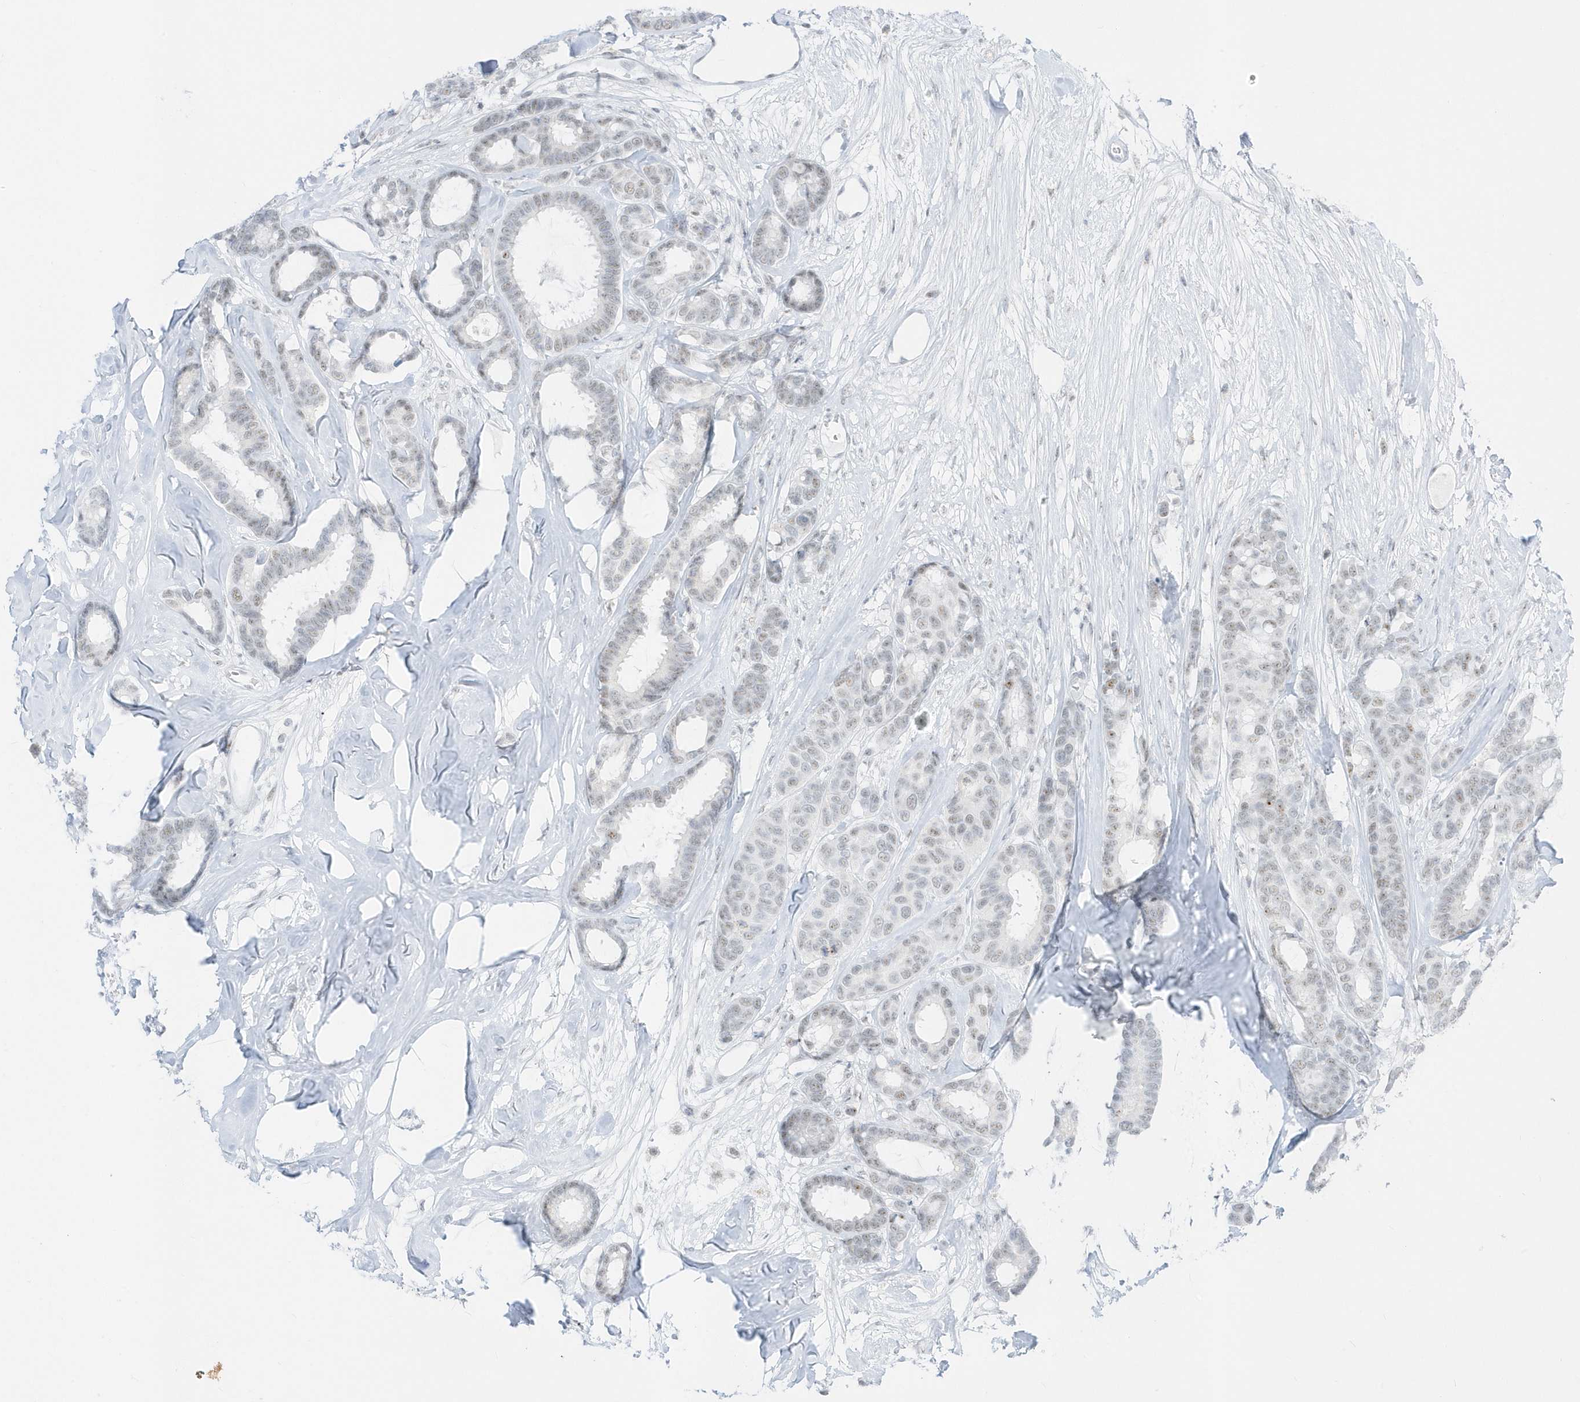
{"staining": {"intensity": "weak", "quantity": "<25%", "location": "nuclear"}, "tissue": "breast cancer", "cell_type": "Tumor cells", "image_type": "cancer", "snomed": [{"axis": "morphology", "description": "Duct carcinoma"}, {"axis": "topography", "description": "Breast"}], "caption": "The image exhibits no significant positivity in tumor cells of breast infiltrating ductal carcinoma. The staining was performed using DAB (3,3'-diaminobenzidine) to visualize the protein expression in brown, while the nuclei were stained in blue with hematoxylin (Magnification: 20x).", "gene": "PLEKHN1", "patient": {"sex": "female", "age": 87}}